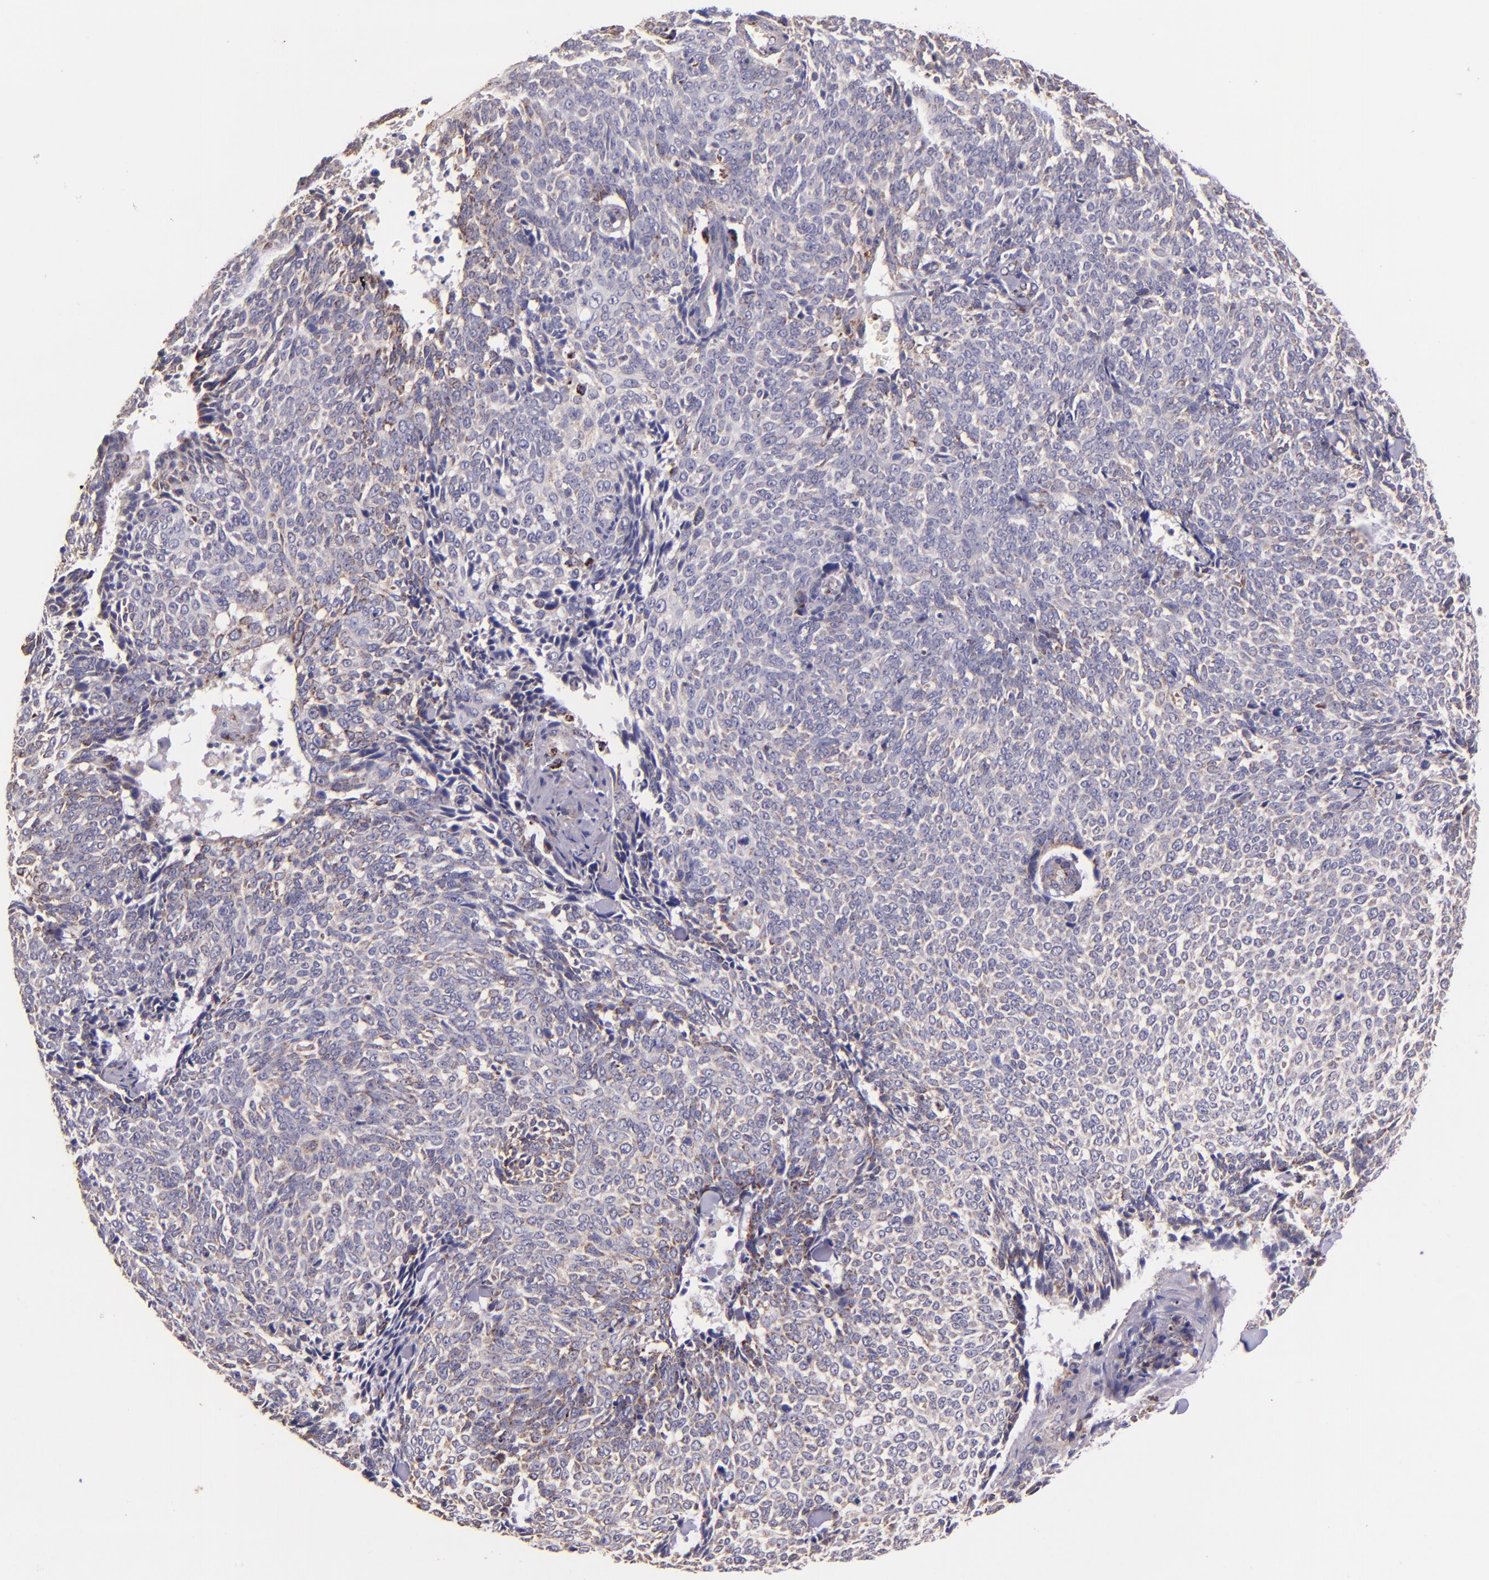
{"staining": {"intensity": "negative", "quantity": "none", "location": "none"}, "tissue": "skin cancer", "cell_type": "Tumor cells", "image_type": "cancer", "snomed": [{"axis": "morphology", "description": "Basal cell carcinoma"}, {"axis": "topography", "description": "Skin"}], "caption": "Immunohistochemistry (IHC) photomicrograph of human basal cell carcinoma (skin) stained for a protein (brown), which demonstrates no expression in tumor cells. (Immunohistochemistry, brightfield microscopy, high magnification).", "gene": "IDH3G", "patient": {"sex": "female", "age": 89}}